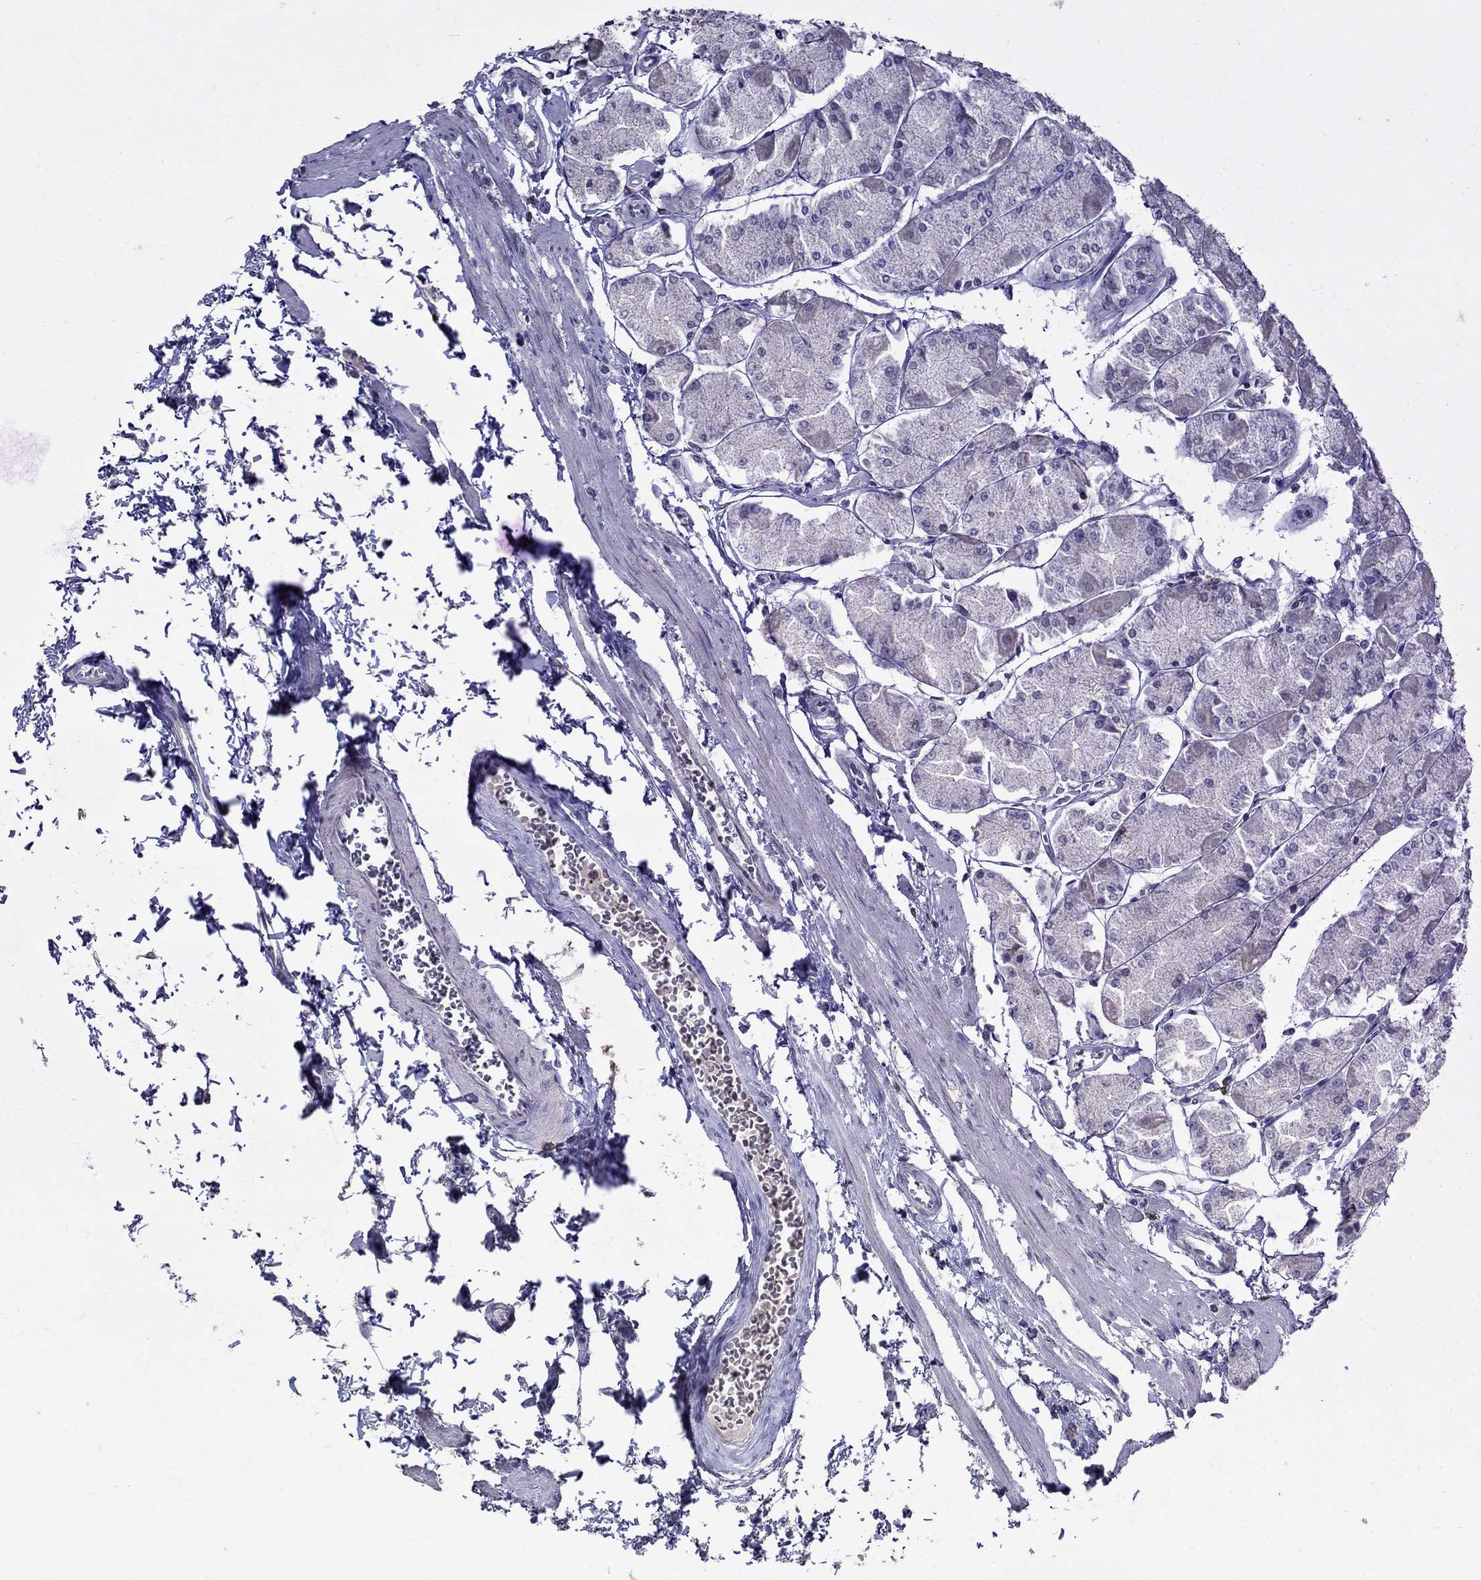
{"staining": {"intensity": "negative", "quantity": "none", "location": "none"}, "tissue": "stomach", "cell_type": "Glandular cells", "image_type": "normal", "snomed": [{"axis": "morphology", "description": "Normal tissue, NOS"}, {"axis": "topography", "description": "Stomach, upper"}], "caption": "The micrograph shows no significant positivity in glandular cells of stomach. Nuclei are stained in blue.", "gene": "CD8B", "patient": {"sex": "male", "age": 60}}